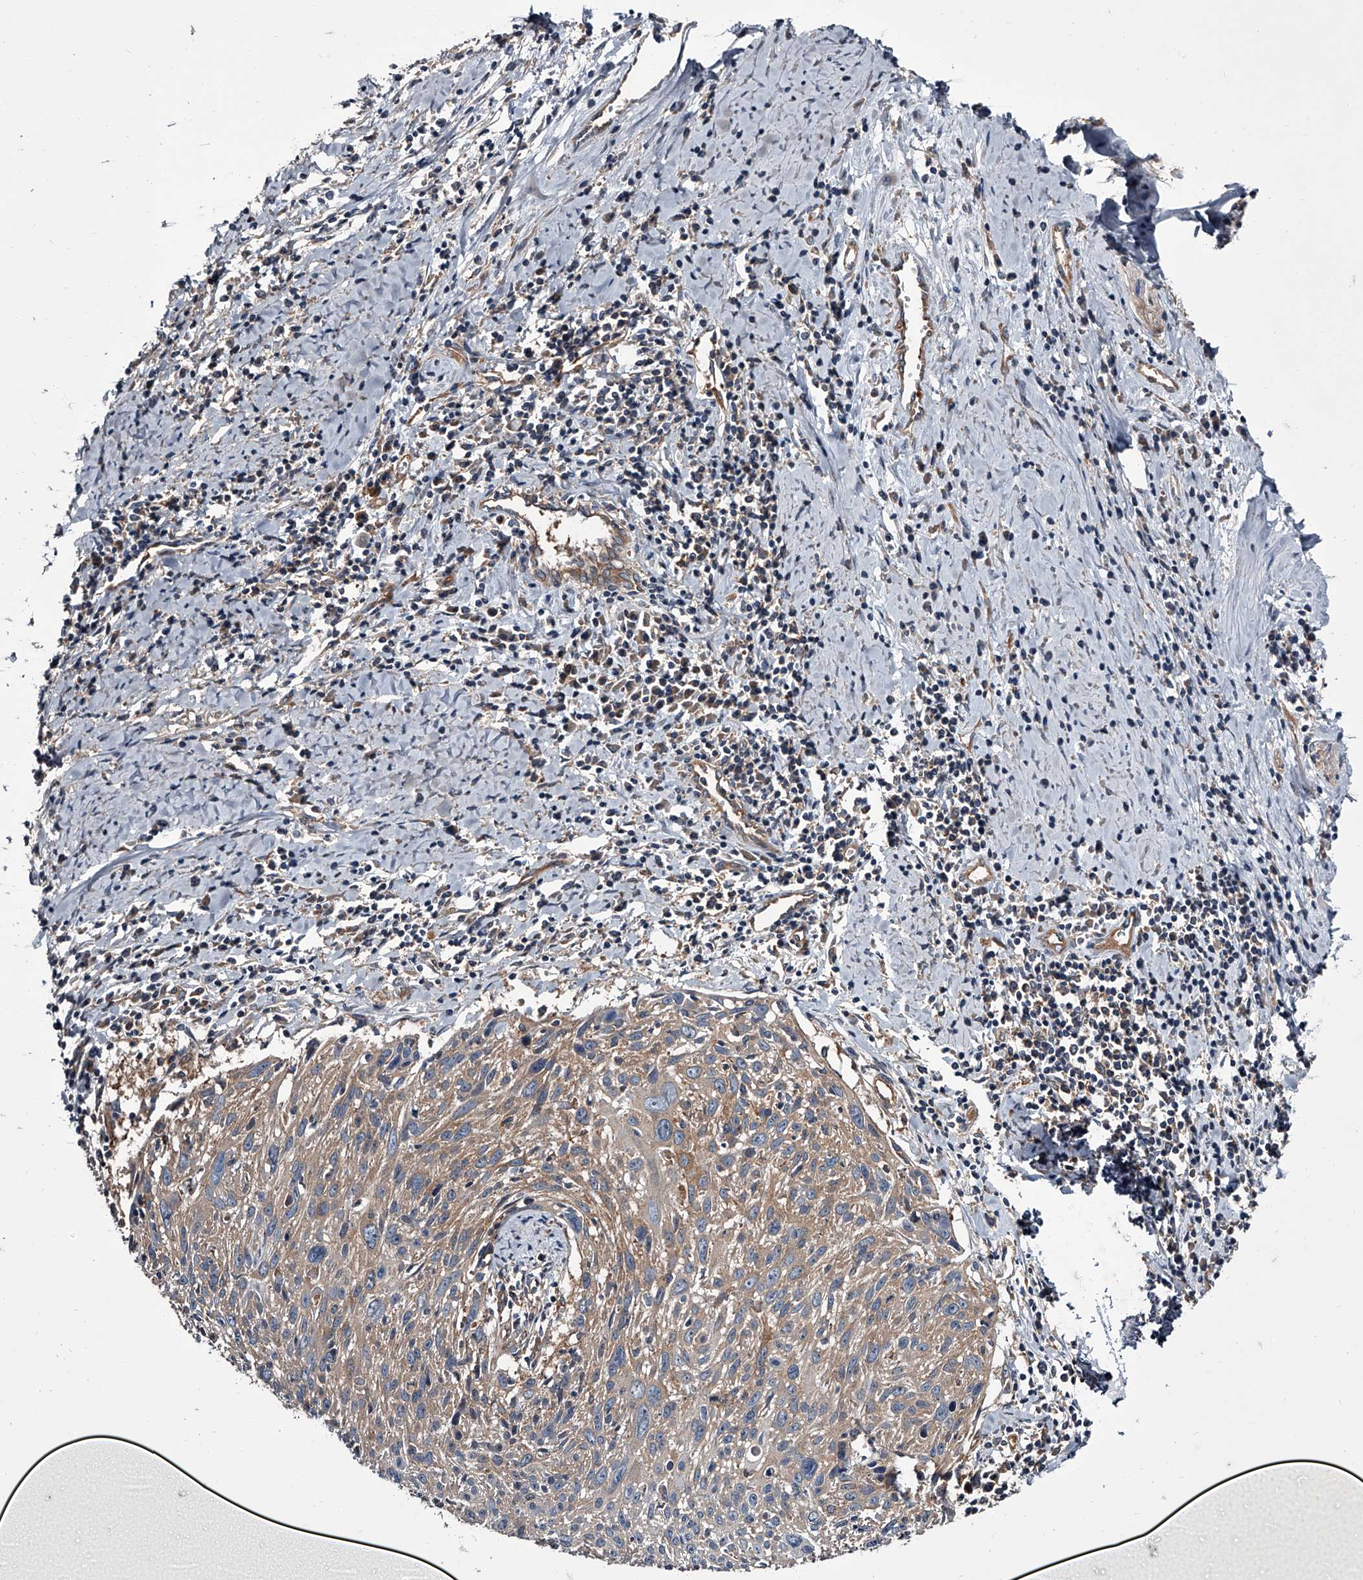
{"staining": {"intensity": "weak", "quantity": "25%-75%", "location": "cytoplasmic/membranous"}, "tissue": "cervical cancer", "cell_type": "Tumor cells", "image_type": "cancer", "snomed": [{"axis": "morphology", "description": "Squamous cell carcinoma, NOS"}, {"axis": "topography", "description": "Cervix"}], "caption": "Immunohistochemistry (IHC) image of neoplastic tissue: cervical cancer (squamous cell carcinoma) stained using IHC reveals low levels of weak protein expression localized specifically in the cytoplasmic/membranous of tumor cells, appearing as a cytoplasmic/membranous brown color.", "gene": "GAPVD1", "patient": {"sex": "female", "age": 51}}